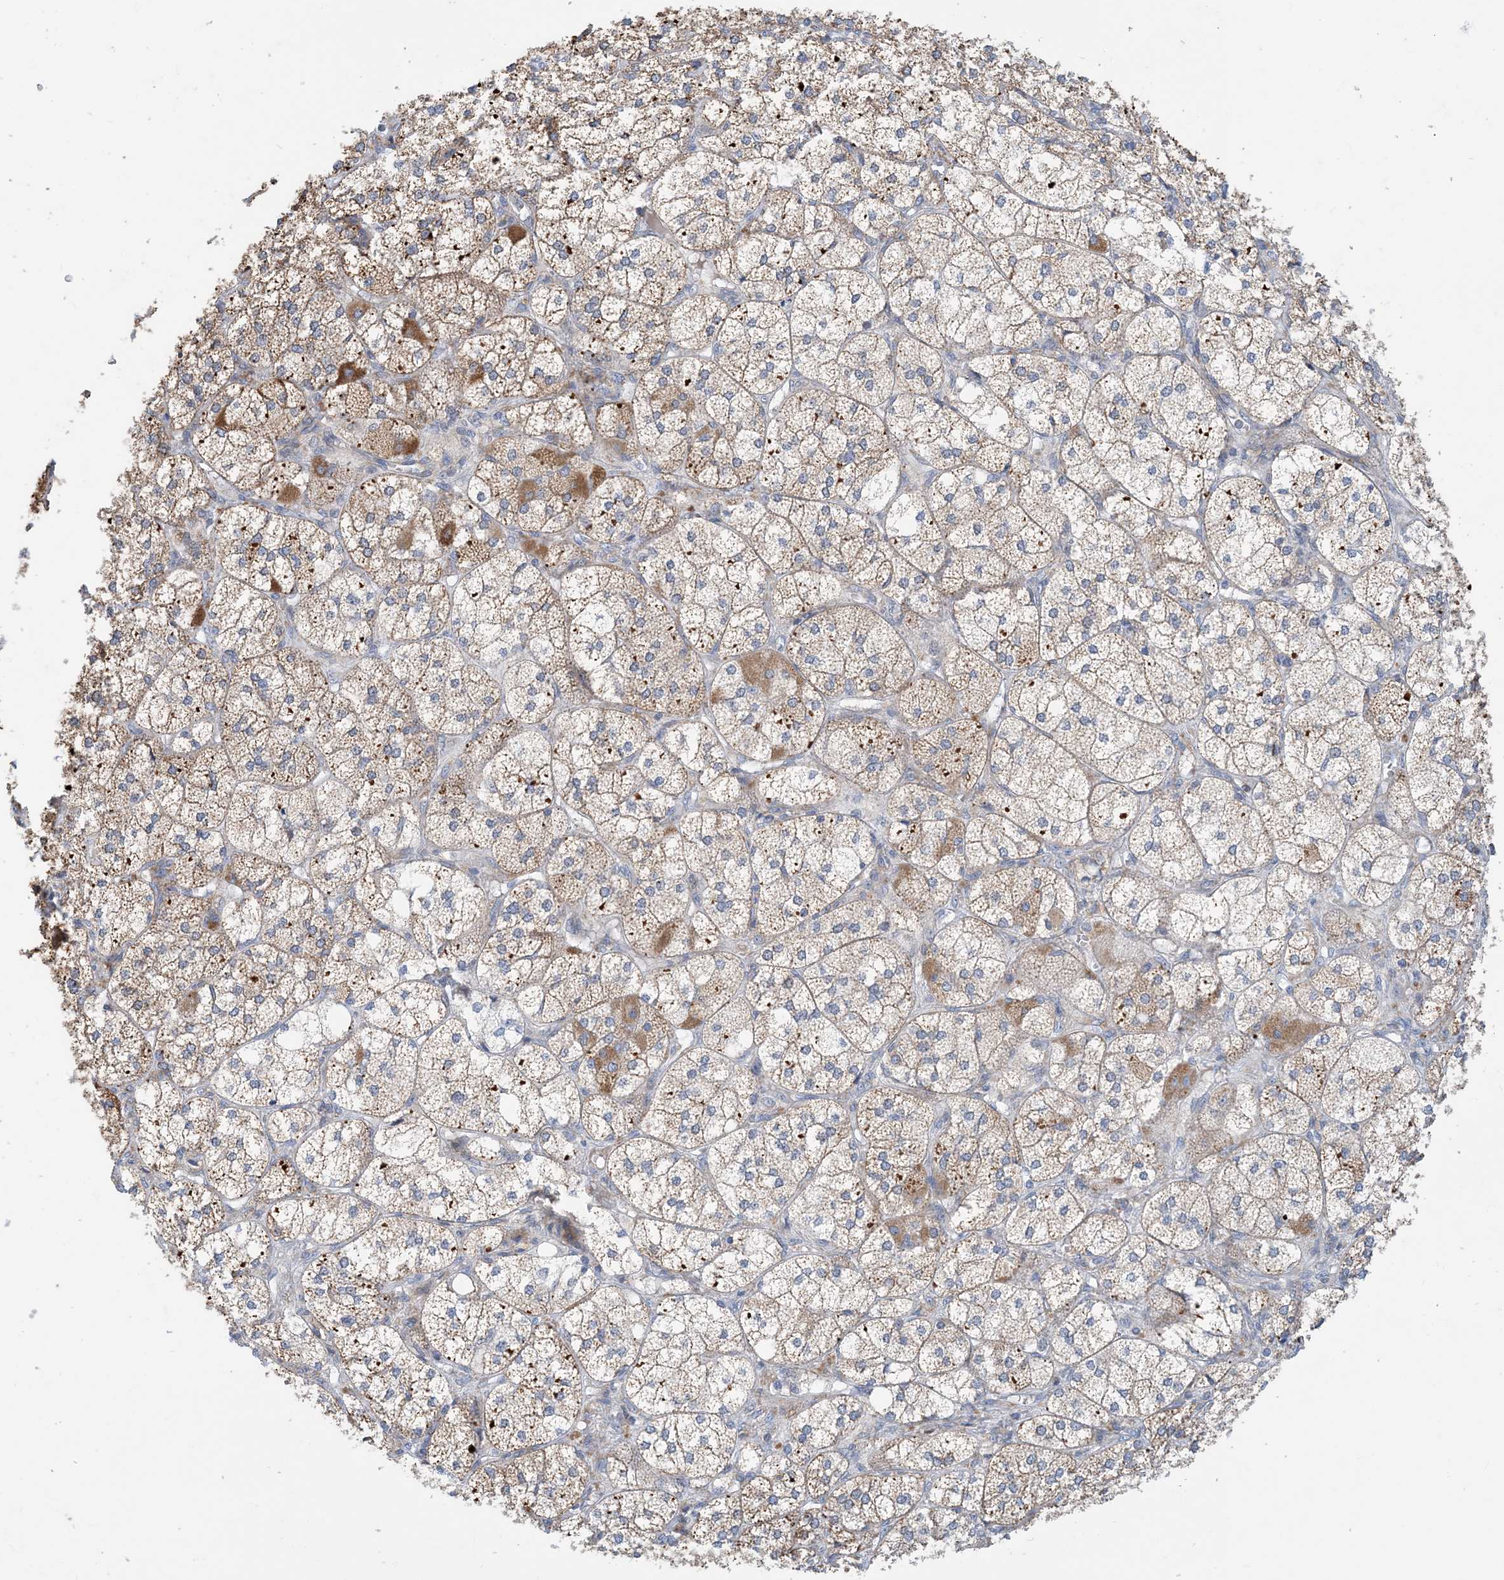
{"staining": {"intensity": "moderate", "quantity": ">75%", "location": "cytoplasmic/membranous"}, "tissue": "adrenal gland", "cell_type": "Glandular cells", "image_type": "normal", "snomed": [{"axis": "morphology", "description": "Normal tissue, NOS"}, {"axis": "topography", "description": "Adrenal gland"}], "caption": "A high-resolution micrograph shows immunohistochemistry staining of benign adrenal gland, which displays moderate cytoplasmic/membranous positivity in approximately >75% of glandular cells. (Stains: DAB (3,3'-diaminobenzidine) in brown, nuclei in blue, Microscopy: brightfield microscopy at high magnification).", "gene": "PCDHGA1", "patient": {"sex": "female", "age": 61}}